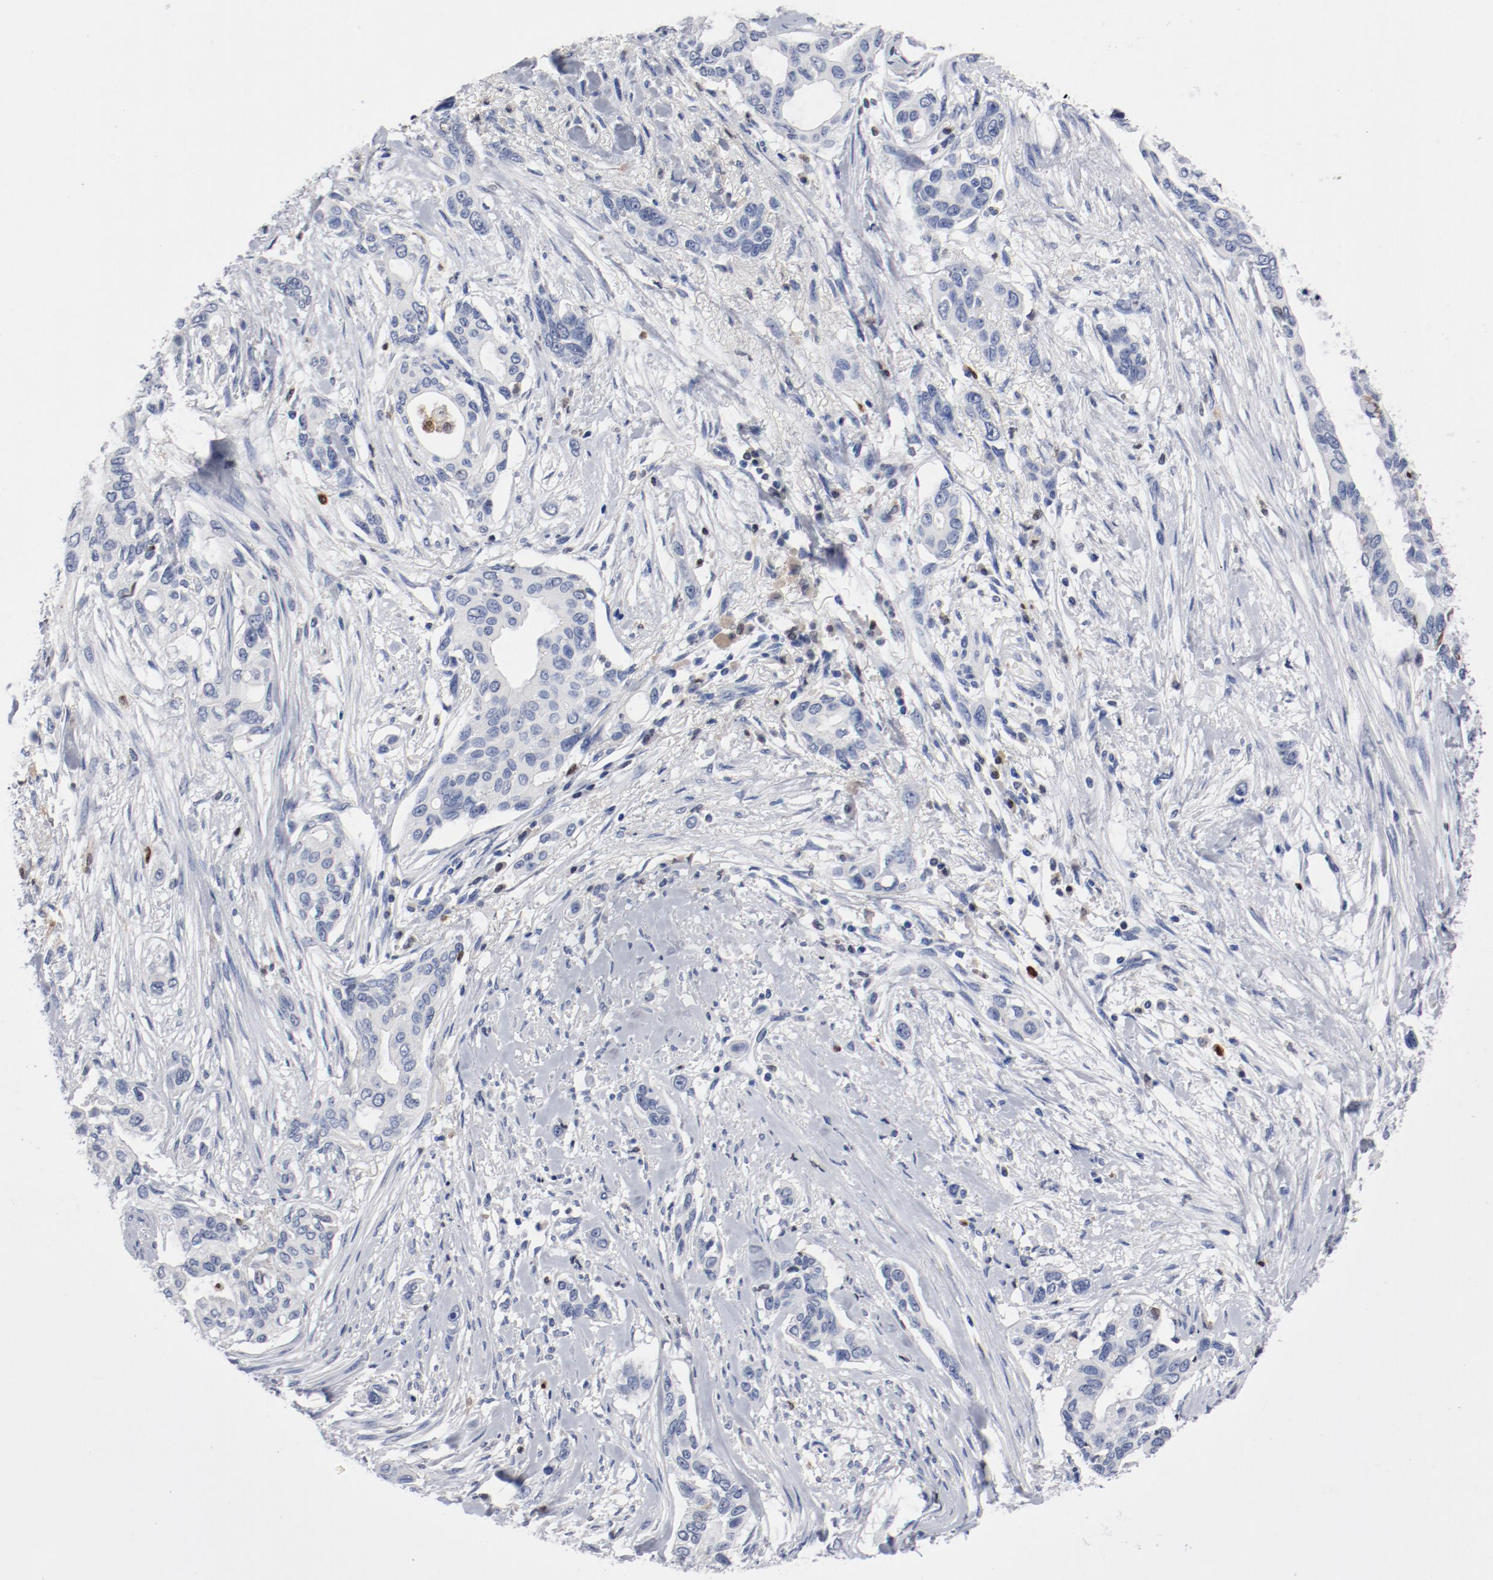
{"staining": {"intensity": "negative", "quantity": "none", "location": "none"}, "tissue": "pancreatic cancer", "cell_type": "Tumor cells", "image_type": "cancer", "snomed": [{"axis": "morphology", "description": "Adenocarcinoma, NOS"}, {"axis": "topography", "description": "Pancreas"}], "caption": "Tumor cells show no significant expression in pancreatic cancer.", "gene": "NCF1", "patient": {"sex": "female", "age": 60}}